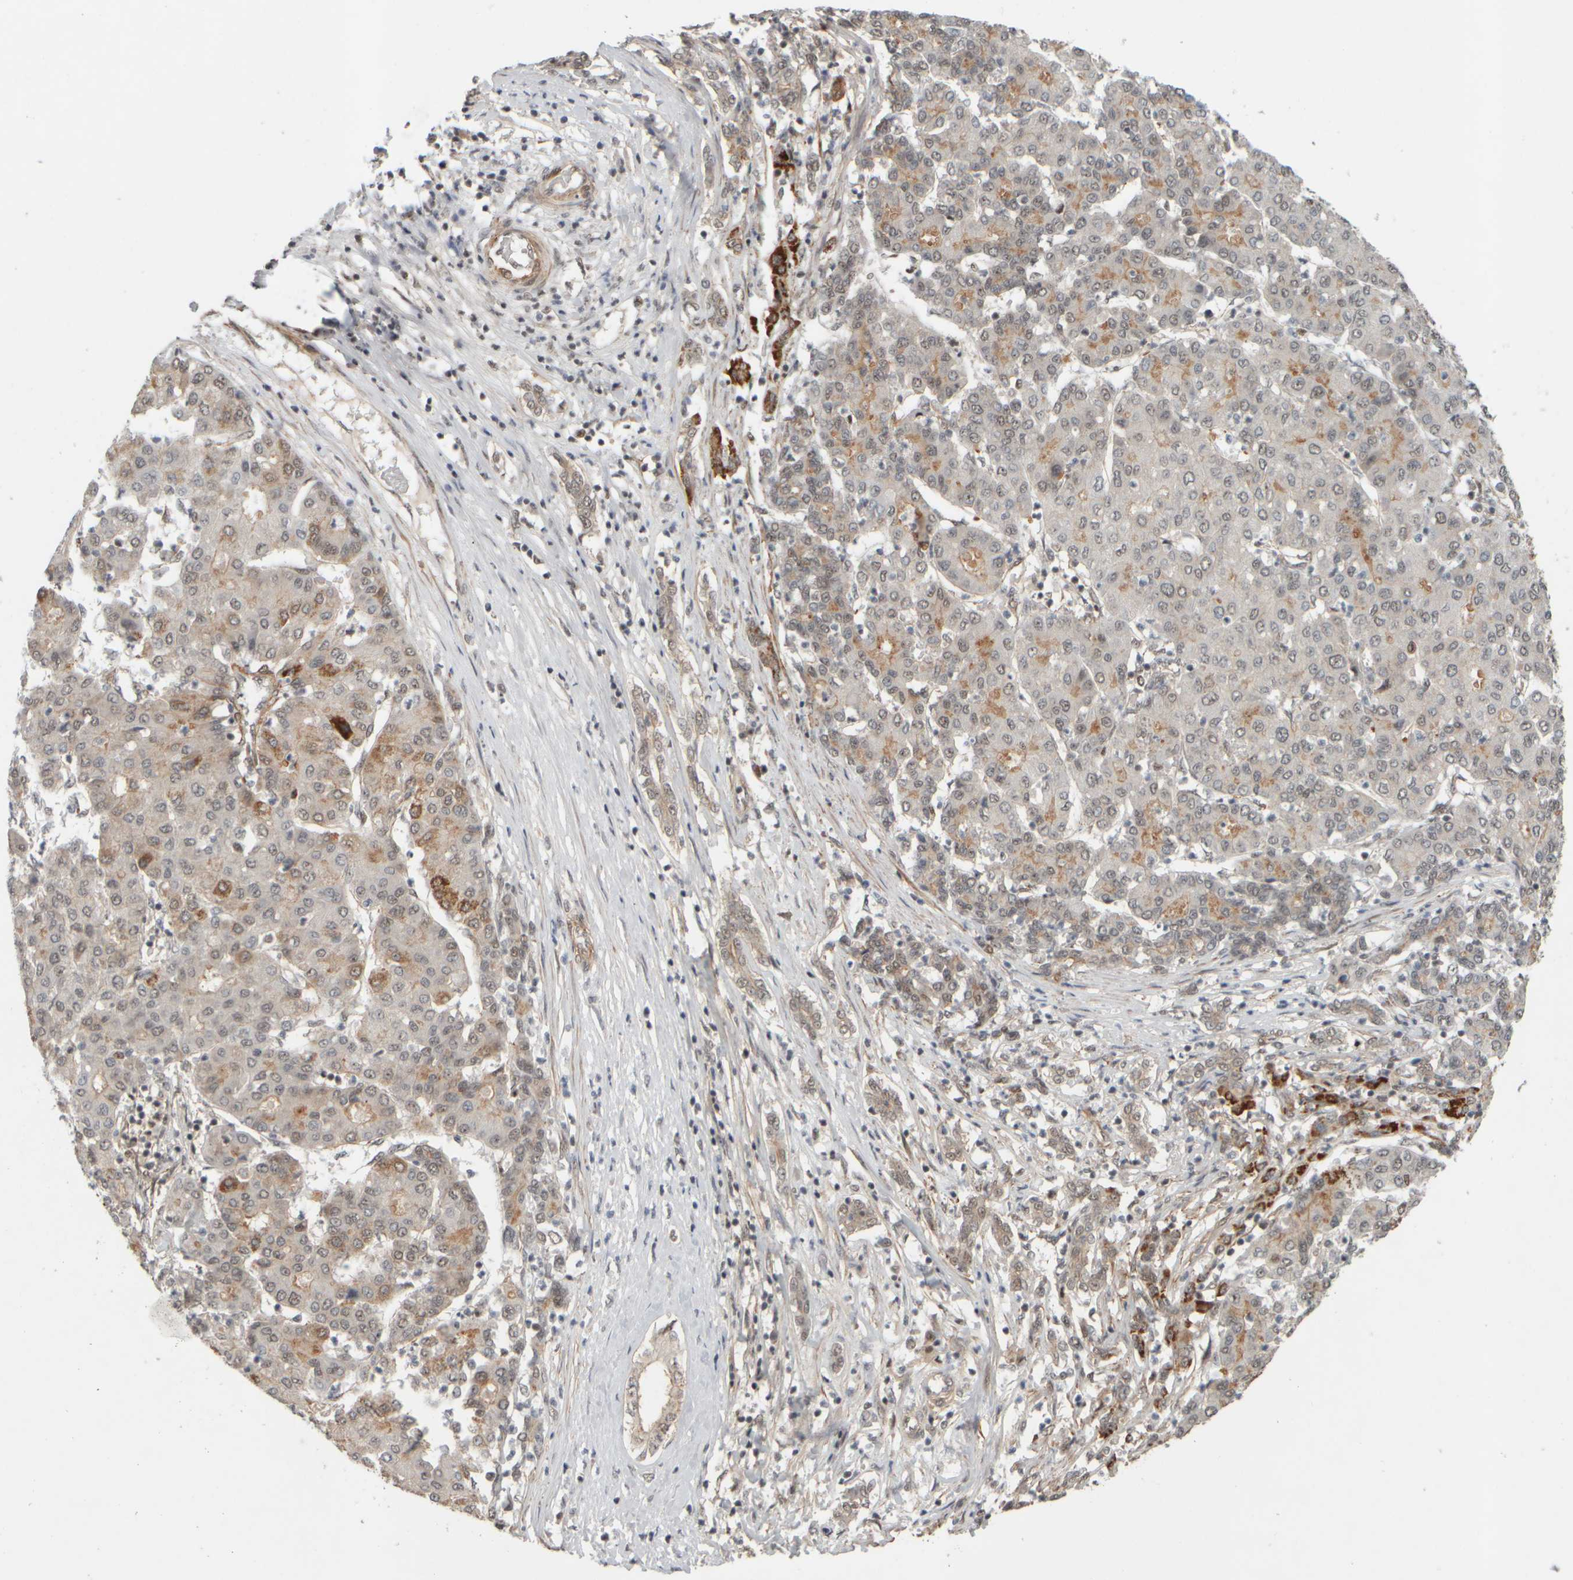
{"staining": {"intensity": "weak", "quantity": "<25%", "location": "cytoplasmic/membranous"}, "tissue": "liver cancer", "cell_type": "Tumor cells", "image_type": "cancer", "snomed": [{"axis": "morphology", "description": "Carcinoma, Hepatocellular, NOS"}, {"axis": "topography", "description": "Liver"}], "caption": "The immunohistochemistry micrograph has no significant staining in tumor cells of liver cancer (hepatocellular carcinoma) tissue.", "gene": "SYNRG", "patient": {"sex": "male", "age": 65}}